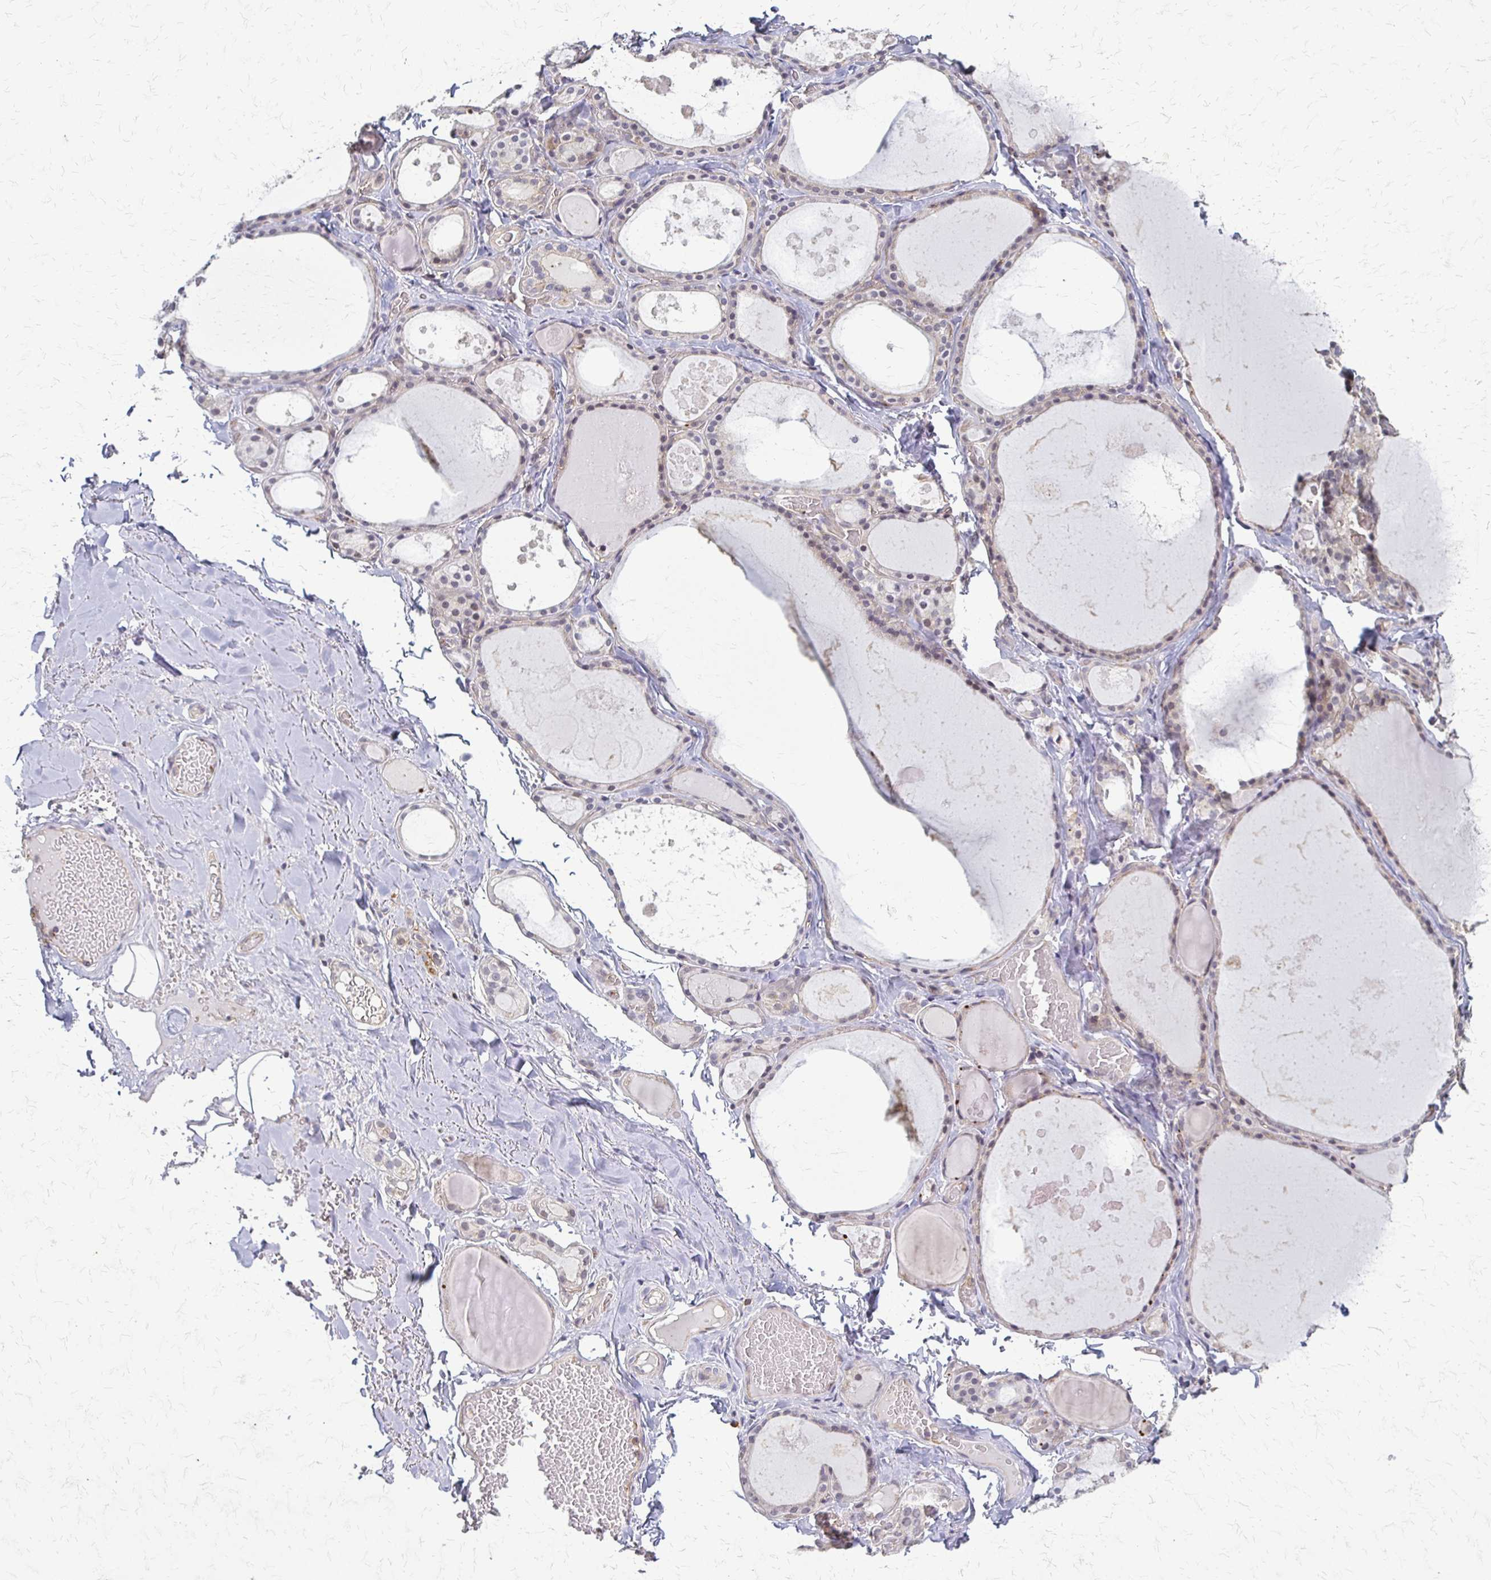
{"staining": {"intensity": "weak", "quantity": ">75%", "location": "cytoplasmic/membranous"}, "tissue": "thyroid gland", "cell_type": "Glandular cells", "image_type": "normal", "snomed": [{"axis": "morphology", "description": "Normal tissue, NOS"}, {"axis": "topography", "description": "Thyroid gland"}], "caption": "Thyroid gland stained with a brown dye reveals weak cytoplasmic/membranous positive staining in approximately >75% of glandular cells.", "gene": "SLC9A9", "patient": {"sex": "male", "age": 56}}